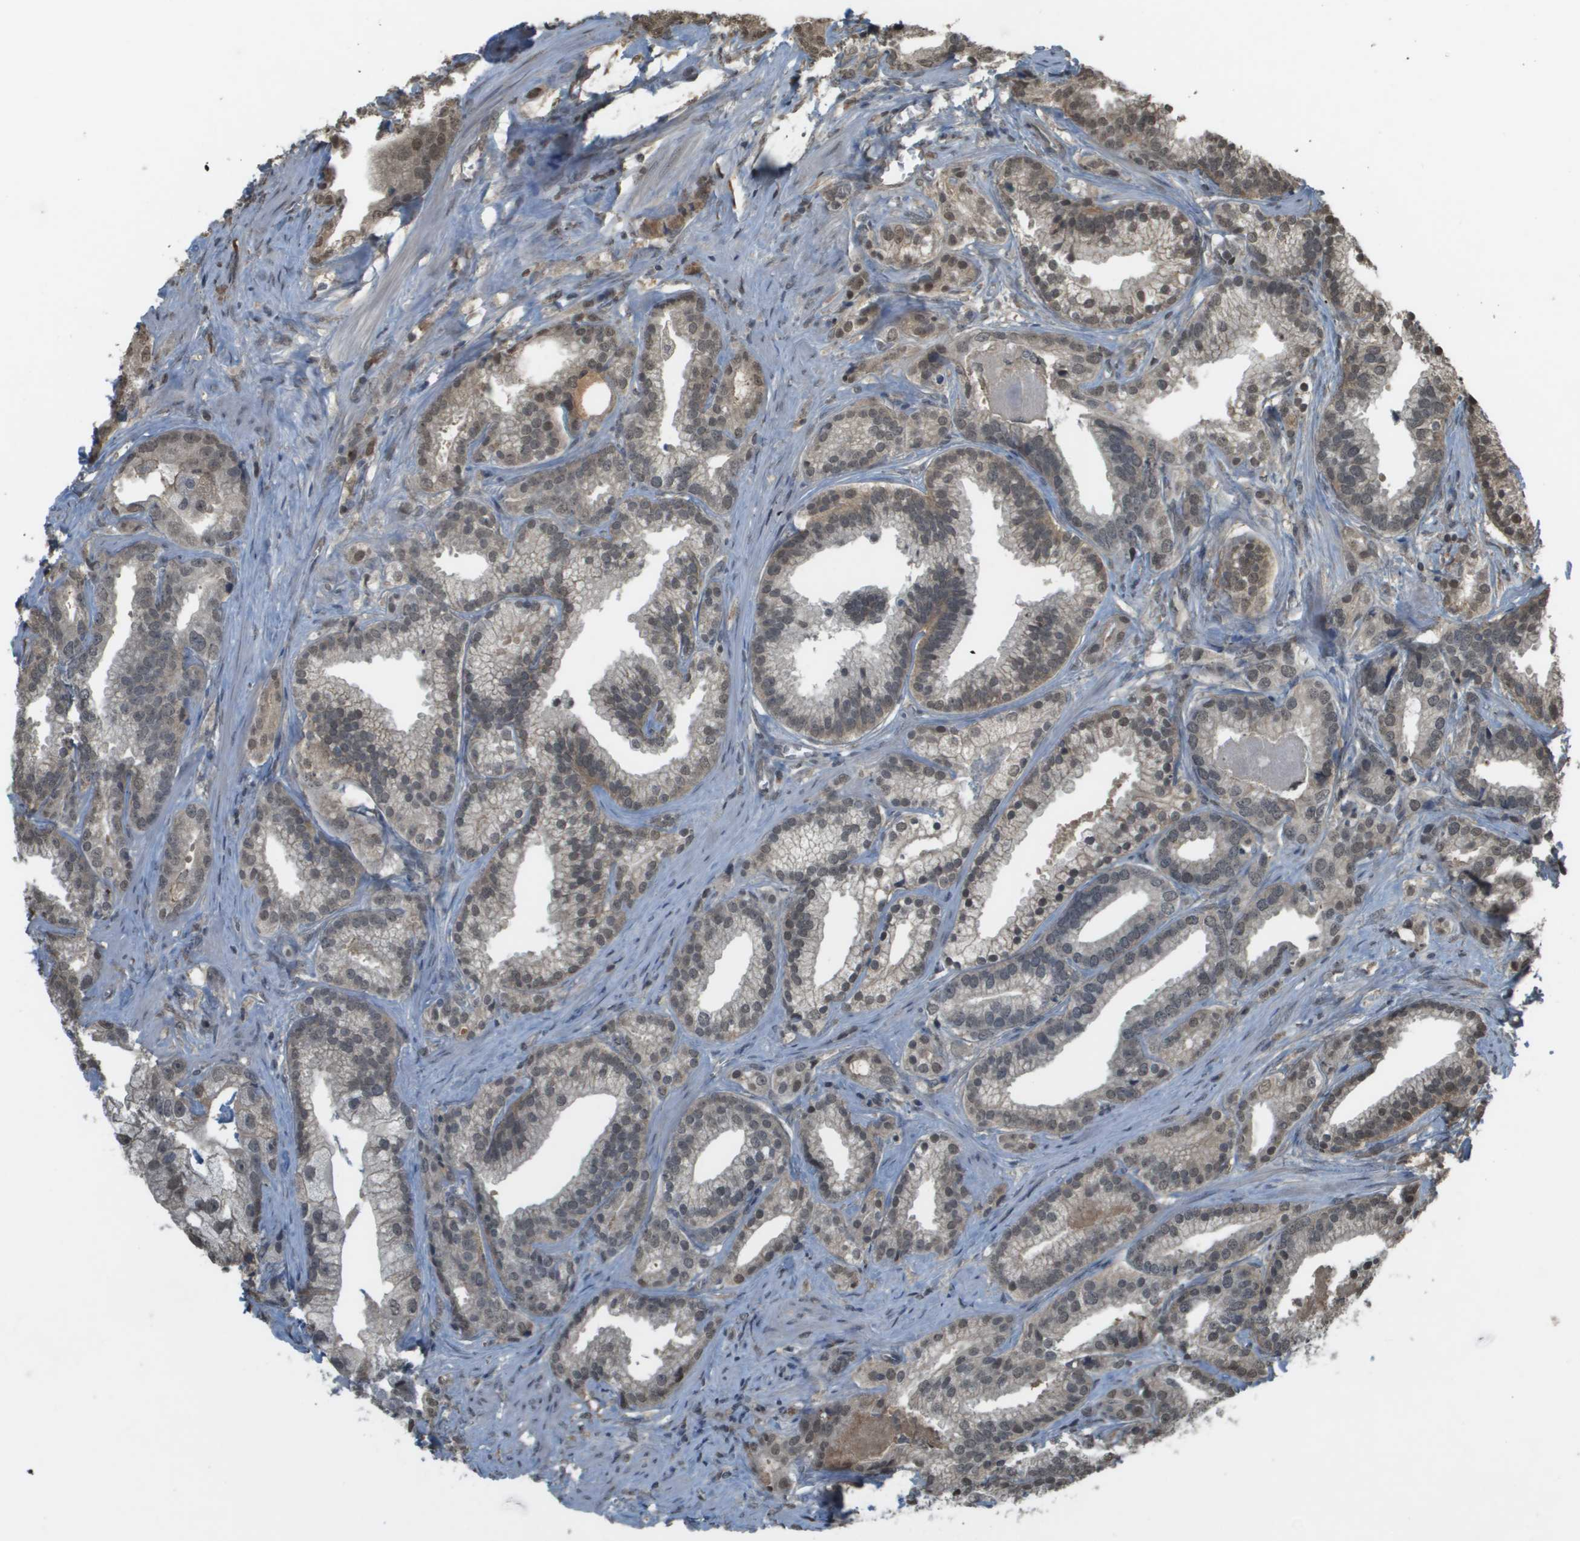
{"staining": {"intensity": "moderate", "quantity": "25%-75%", "location": "cytoplasmic/membranous,nuclear"}, "tissue": "prostate cancer", "cell_type": "Tumor cells", "image_type": "cancer", "snomed": [{"axis": "morphology", "description": "Adenocarcinoma, Low grade"}, {"axis": "topography", "description": "Prostate"}], "caption": "Immunohistochemical staining of prostate cancer reveals moderate cytoplasmic/membranous and nuclear protein staining in about 25%-75% of tumor cells. The protein of interest is stained brown, and the nuclei are stained in blue (DAB (3,3'-diaminobenzidine) IHC with brightfield microscopy, high magnification).", "gene": "NDRG2", "patient": {"sex": "male", "age": 59}}